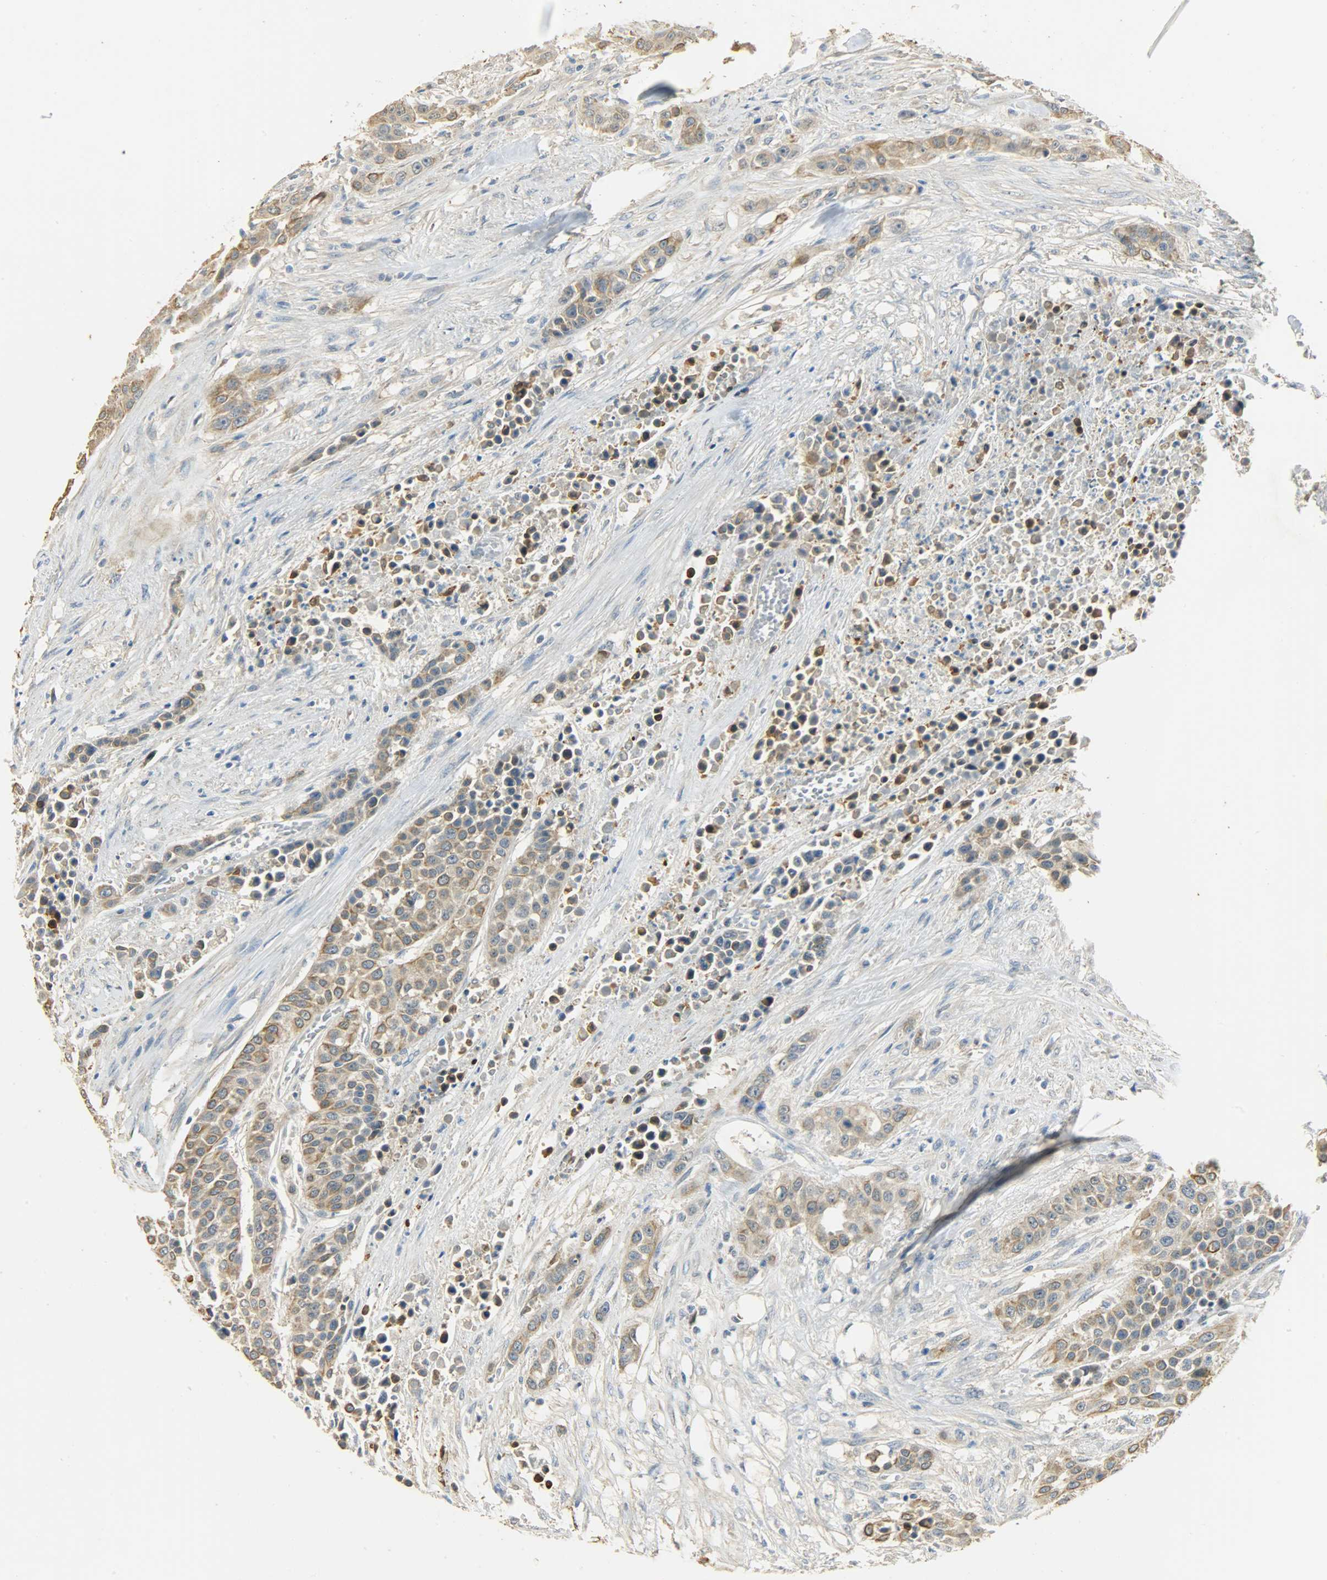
{"staining": {"intensity": "moderate", "quantity": ">75%", "location": "cytoplasmic/membranous"}, "tissue": "urothelial cancer", "cell_type": "Tumor cells", "image_type": "cancer", "snomed": [{"axis": "morphology", "description": "Urothelial carcinoma, High grade"}, {"axis": "topography", "description": "Urinary bladder"}], "caption": "Urothelial cancer stained for a protein exhibits moderate cytoplasmic/membranous positivity in tumor cells. The protein is shown in brown color, while the nuclei are stained blue.", "gene": "USP13", "patient": {"sex": "male", "age": 74}}